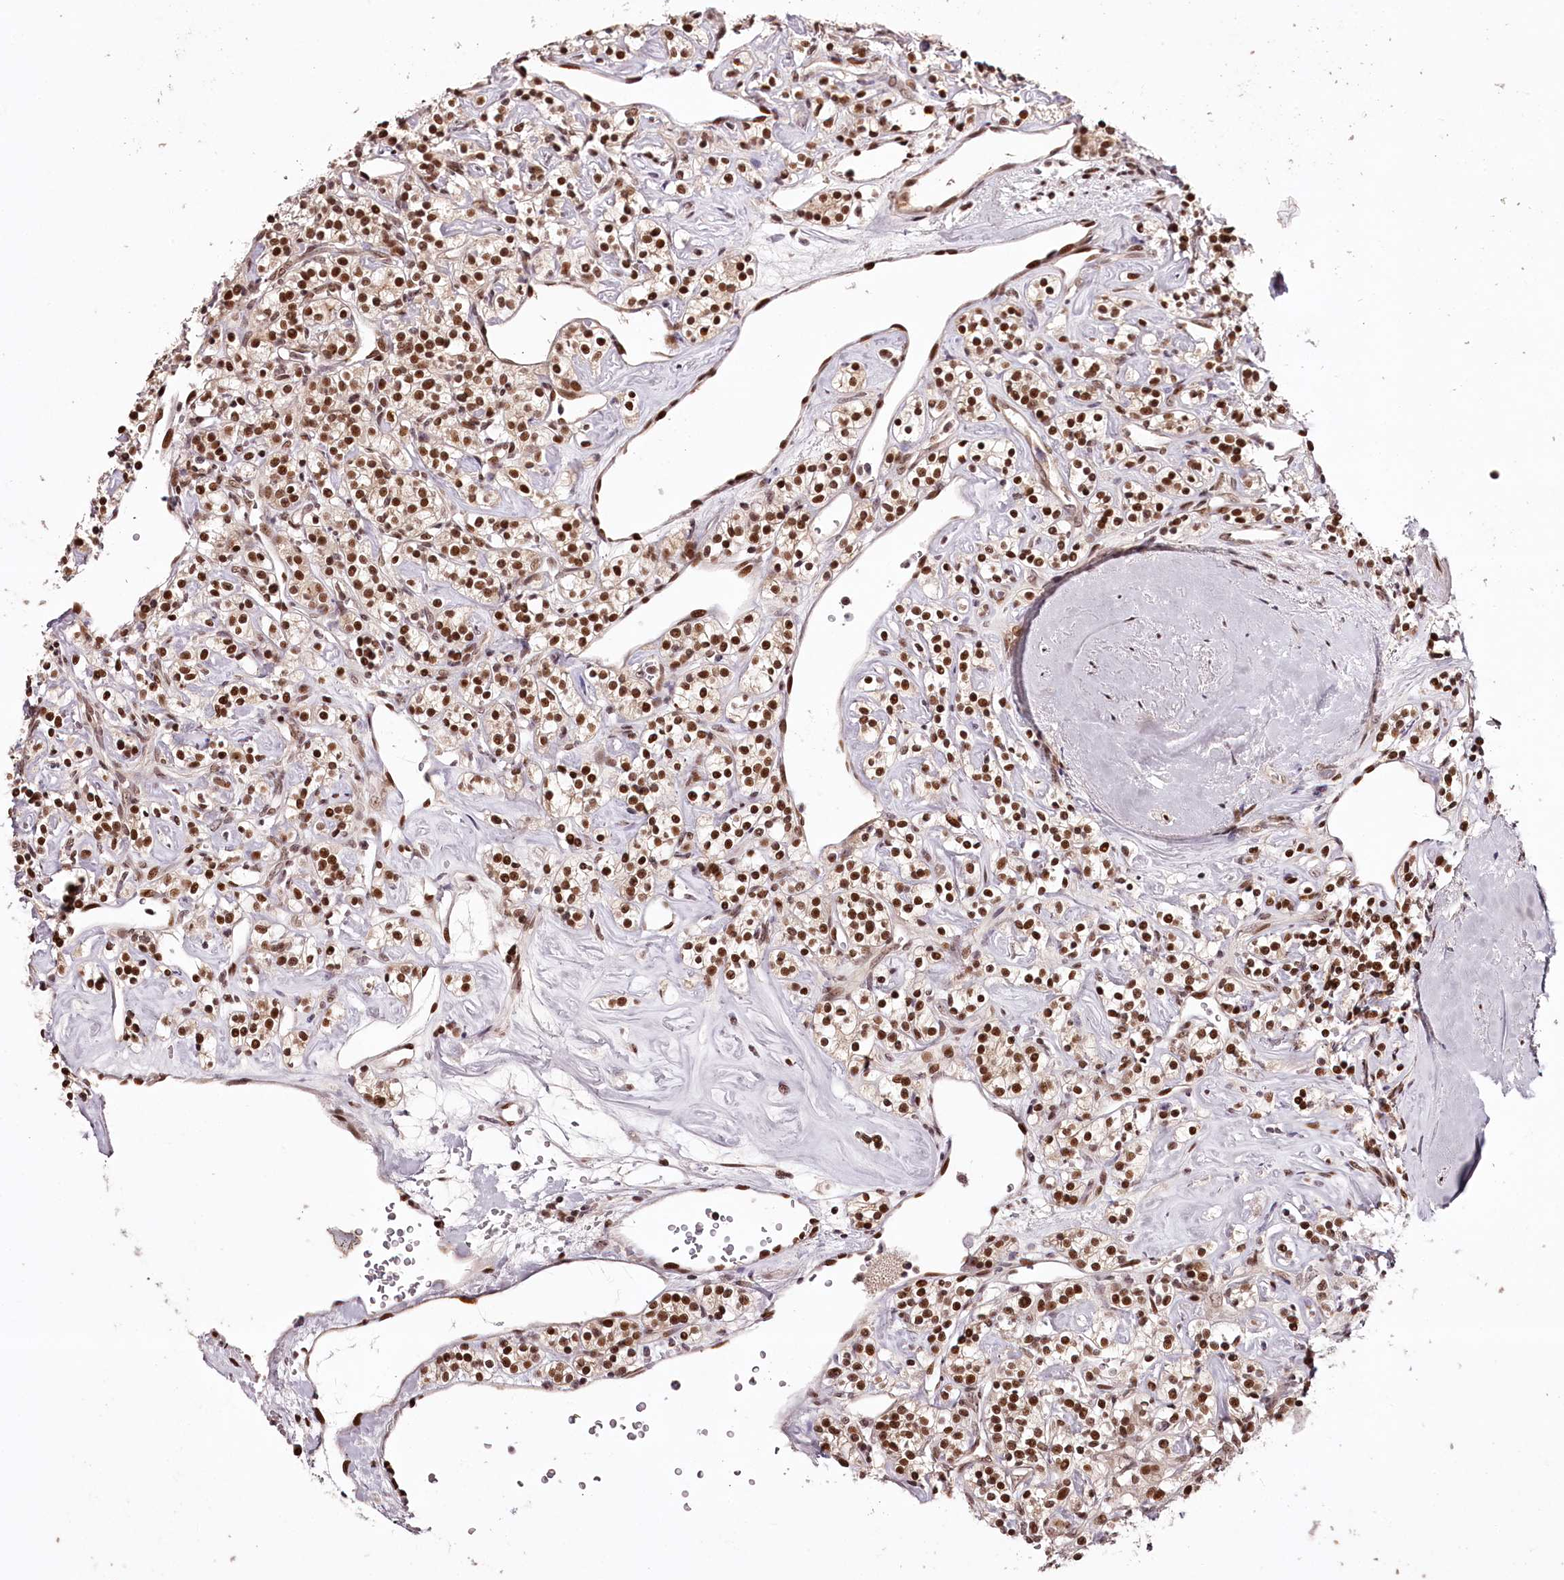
{"staining": {"intensity": "strong", "quantity": ">75%", "location": "nuclear"}, "tissue": "renal cancer", "cell_type": "Tumor cells", "image_type": "cancer", "snomed": [{"axis": "morphology", "description": "Adenocarcinoma, NOS"}, {"axis": "topography", "description": "Kidney"}], "caption": "IHC (DAB) staining of renal cancer (adenocarcinoma) exhibits strong nuclear protein positivity in approximately >75% of tumor cells.", "gene": "TTC33", "patient": {"sex": "male", "age": 77}}